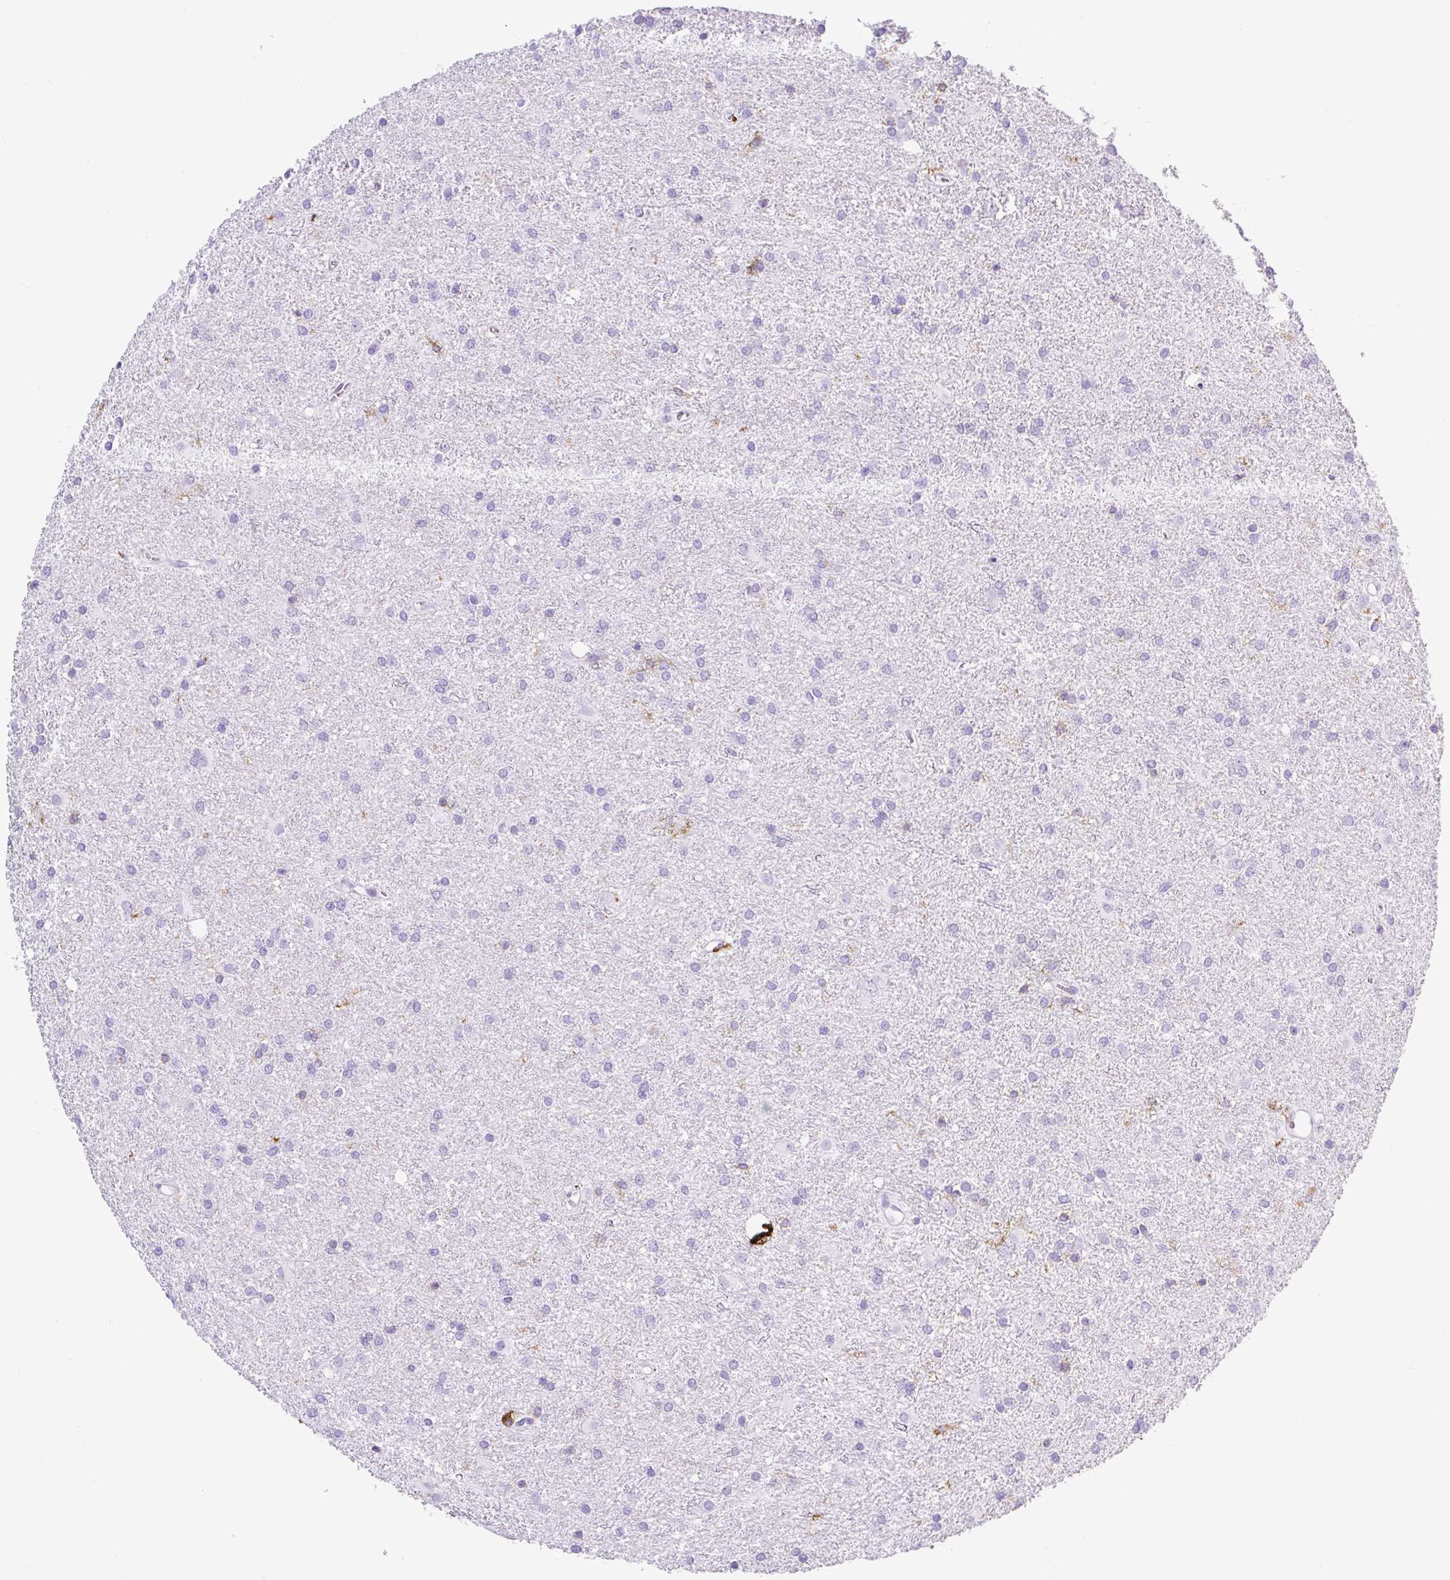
{"staining": {"intensity": "negative", "quantity": "none", "location": "none"}, "tissue": "glioma", "cell_type": "Tumor cells", "image_type": "cancer", "snomed": [{"axis": "morphology", "description": "Glioma, malignant, High grade"}, {"axis": "topography", "description": "Brain"}], "caption": "Immunohistochemical staining of glioma reveals no significant expression in tumor cells.", "gene": "HLA-DRA", "patient": {"sex": "female", "age": 50}}